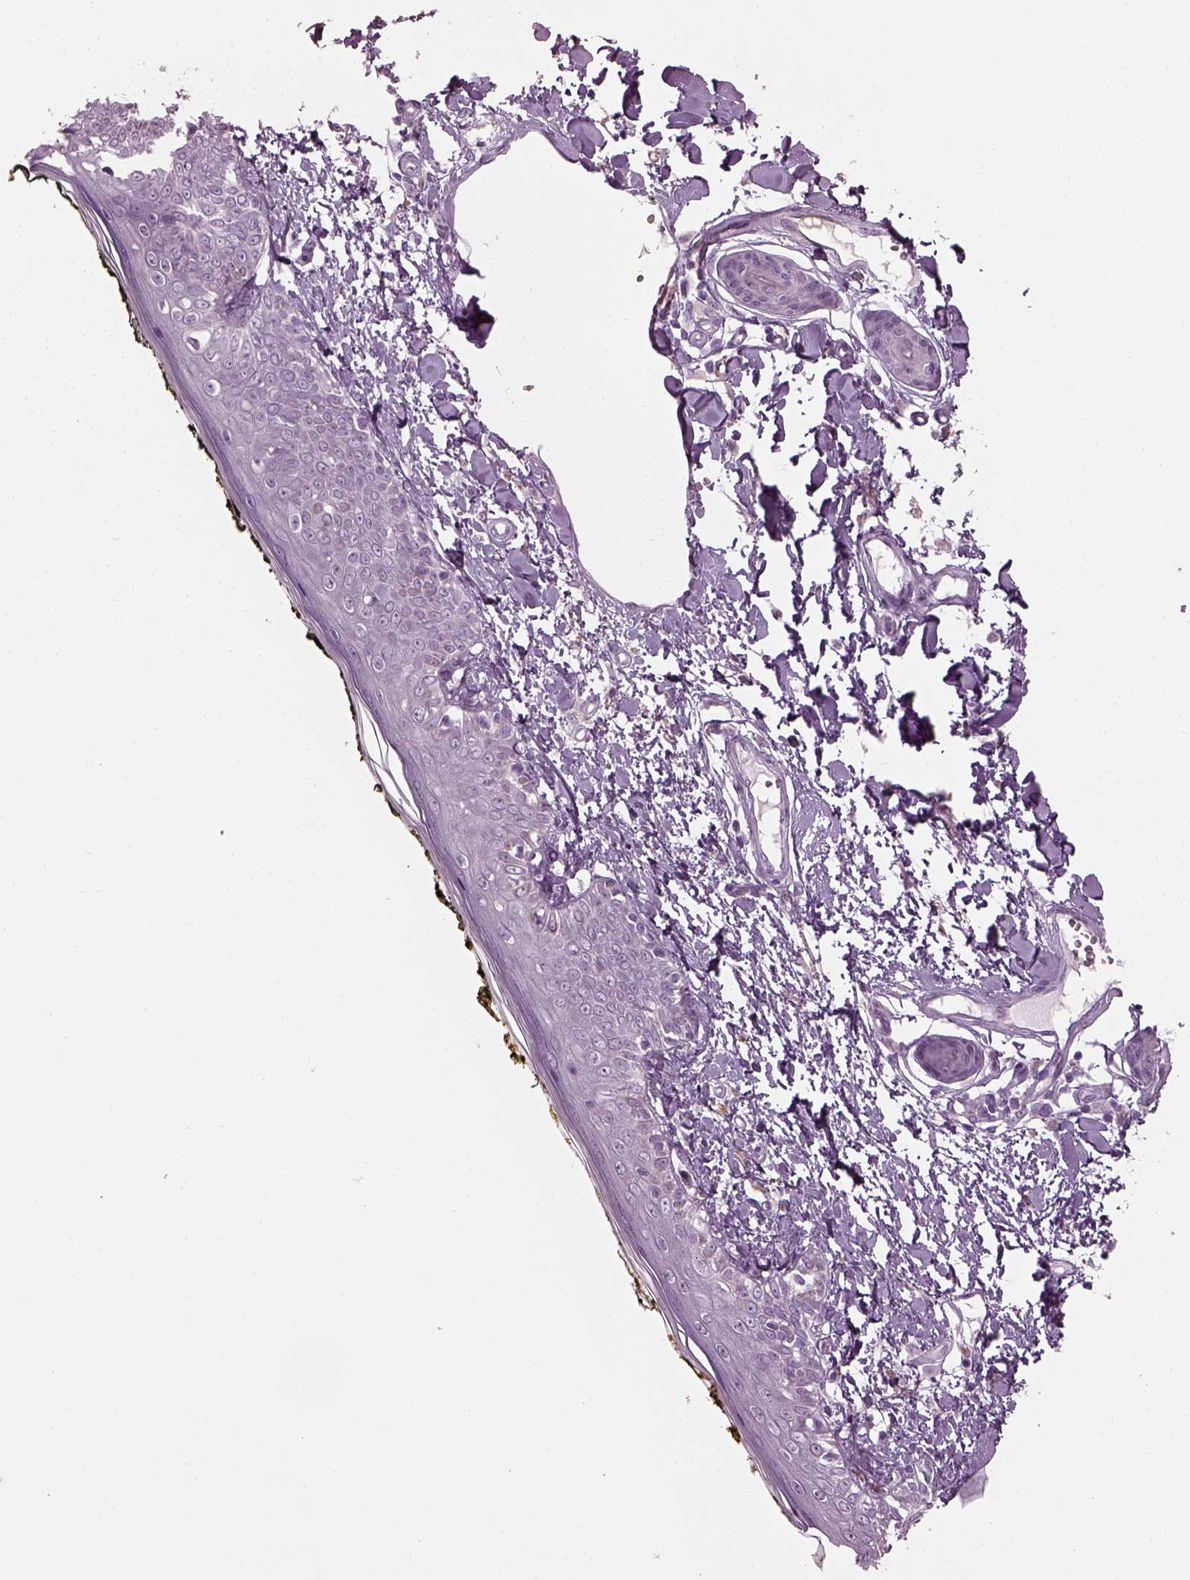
{"staining": {"intensity": "negative", "quantity": "none", "location": "none"}, "tissue": "skin", "cell_type": "Fibroblasts", "image_type": "normal", "snomed": [{"axis": "morphology", "description": "Normal tissue, NOS"}, {"axis": "topography", "description": "Skin"}], "caption": "The histopathology image displays no significant positivity in fibroblasts of skin.", "gene": "TMEM231", "patient": {"sex": "male", "age": 76}}